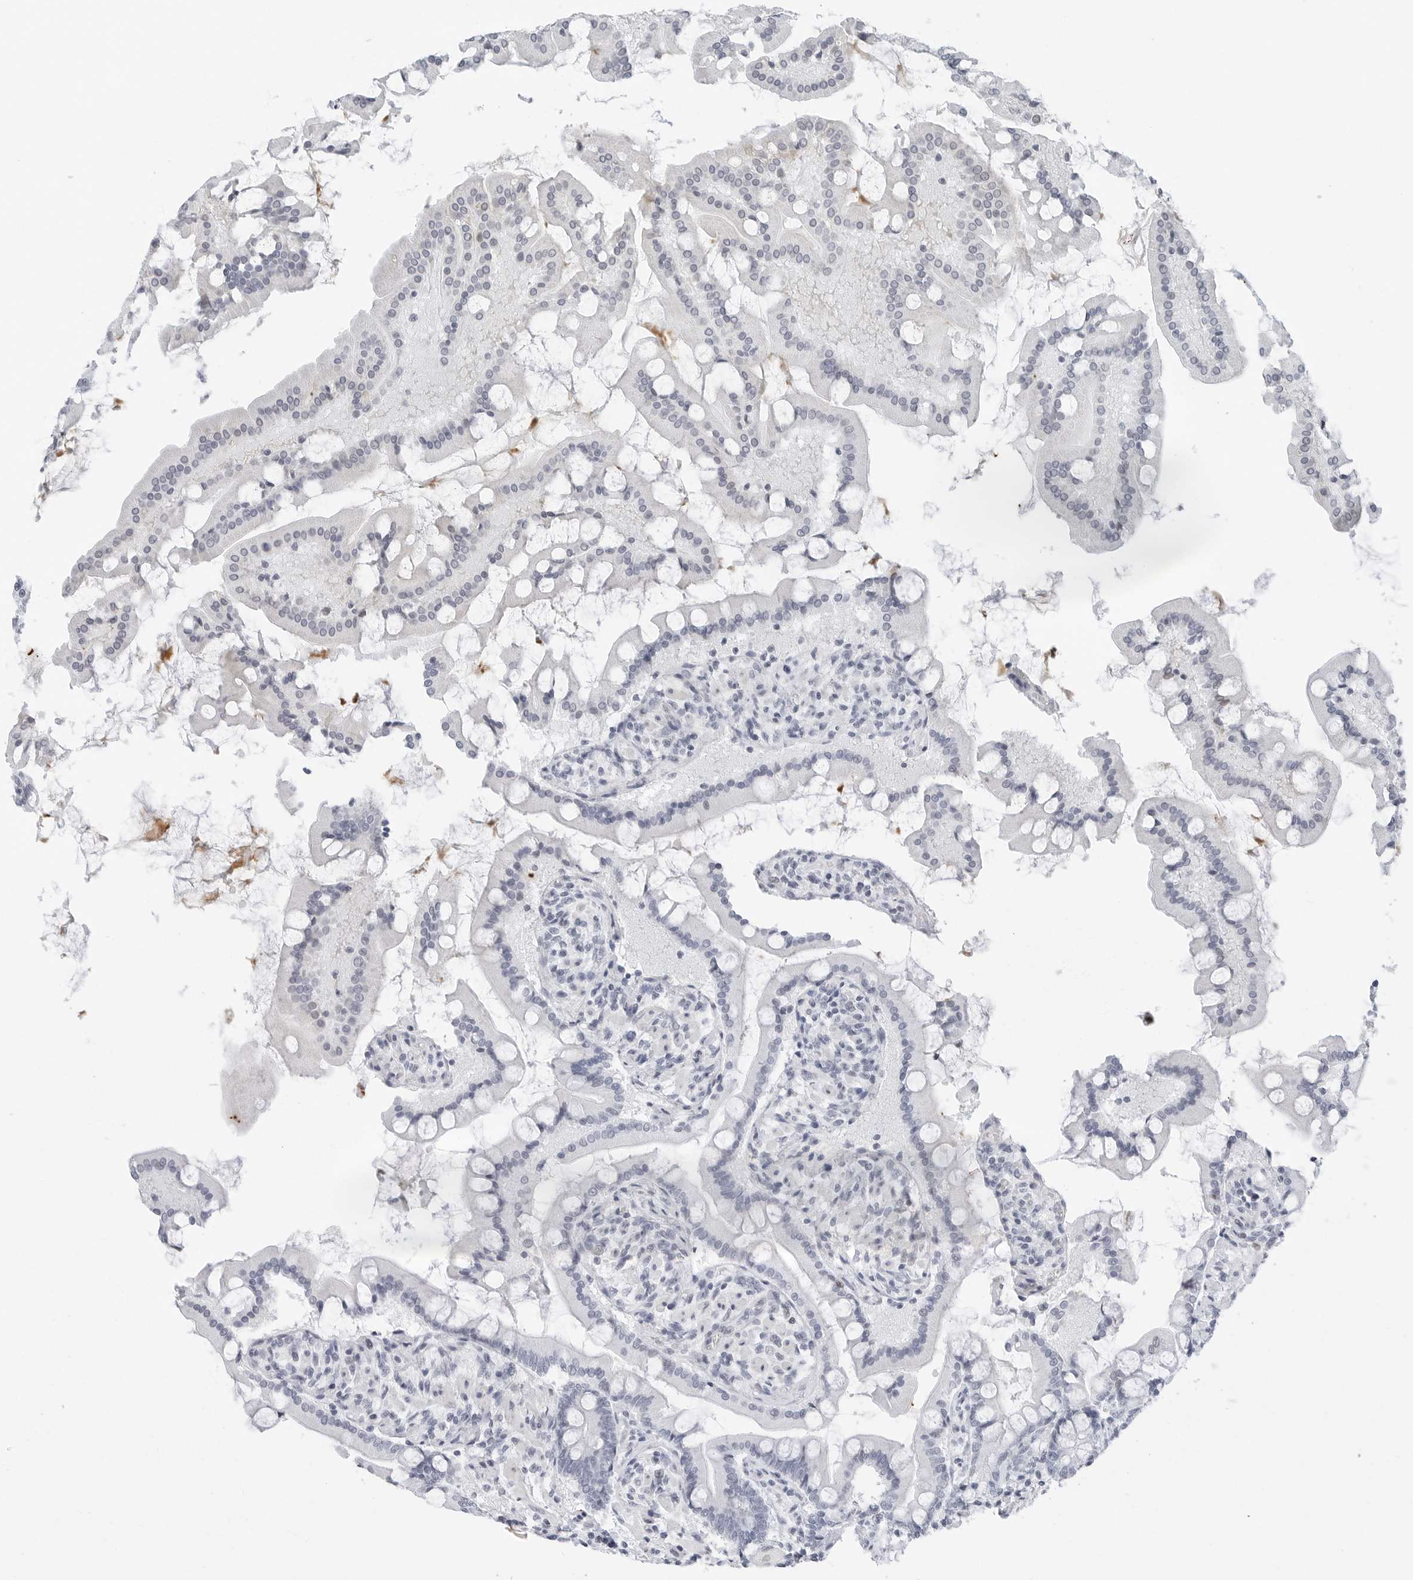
{"staining": {"intensity": "negative", "quantity": "none", "location": "none"}, "tissue": "small intestine", "cell_type": "Glandular cells", "image_type": "normal", "snomed": [{"axis": "morphology", "description": "Normal tissue, NOS"}, {"axis": "topography", "description": "Small intestine"}], "caption": "DAB immunohistochemical staining of benign human small intestine displays no significant expression in glandular cells. (DAB (3,3'-diaminobenzidine) immunohistochemistry (IHC) with hematoxylin counter stain).", "gene": "NTMT2", "patient": {"sex": "male", "age": 41}}